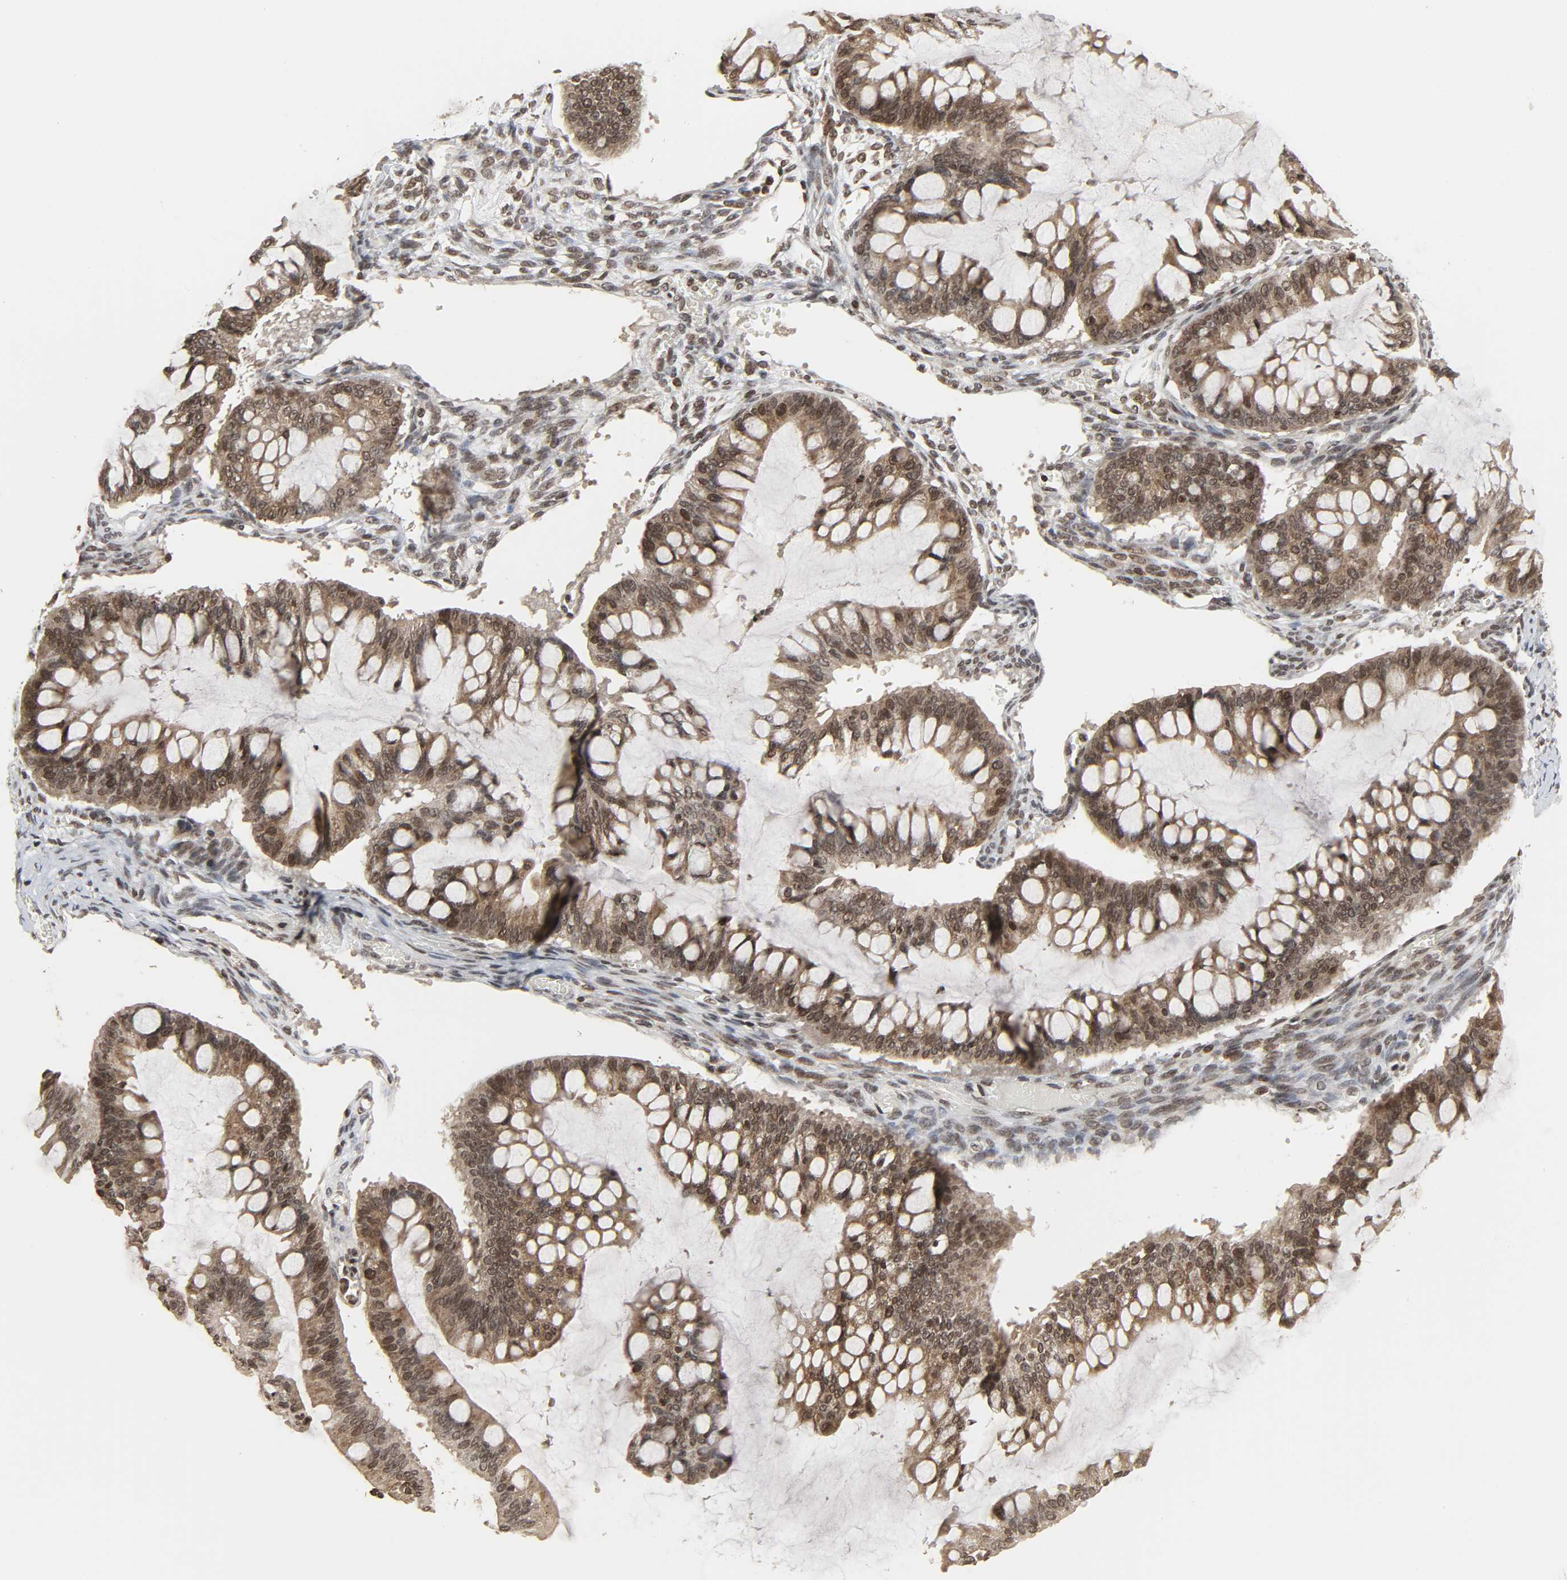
{"staining": {"intensity": "weak", "quantity": "25%-75%", "location": "nuclear"}, "tissue": "ovarian cancer", "cell_type": "Tumor cells", "image_type": "cancer", "snomed": [{"axis": "morphology", "description": "Cystadenocarcinoma, mucinous, NOS"}, {"axis": "topography", "description": "Ovary"}], "caption": "Protein positivity by IHC displays weak nuclear staining in about 25%-75% of tumor cells in mucinous cystadenocarcinoma (ovarian).", "gene": "XRCC1", "patient": {"sex": "female", "age": 73}}